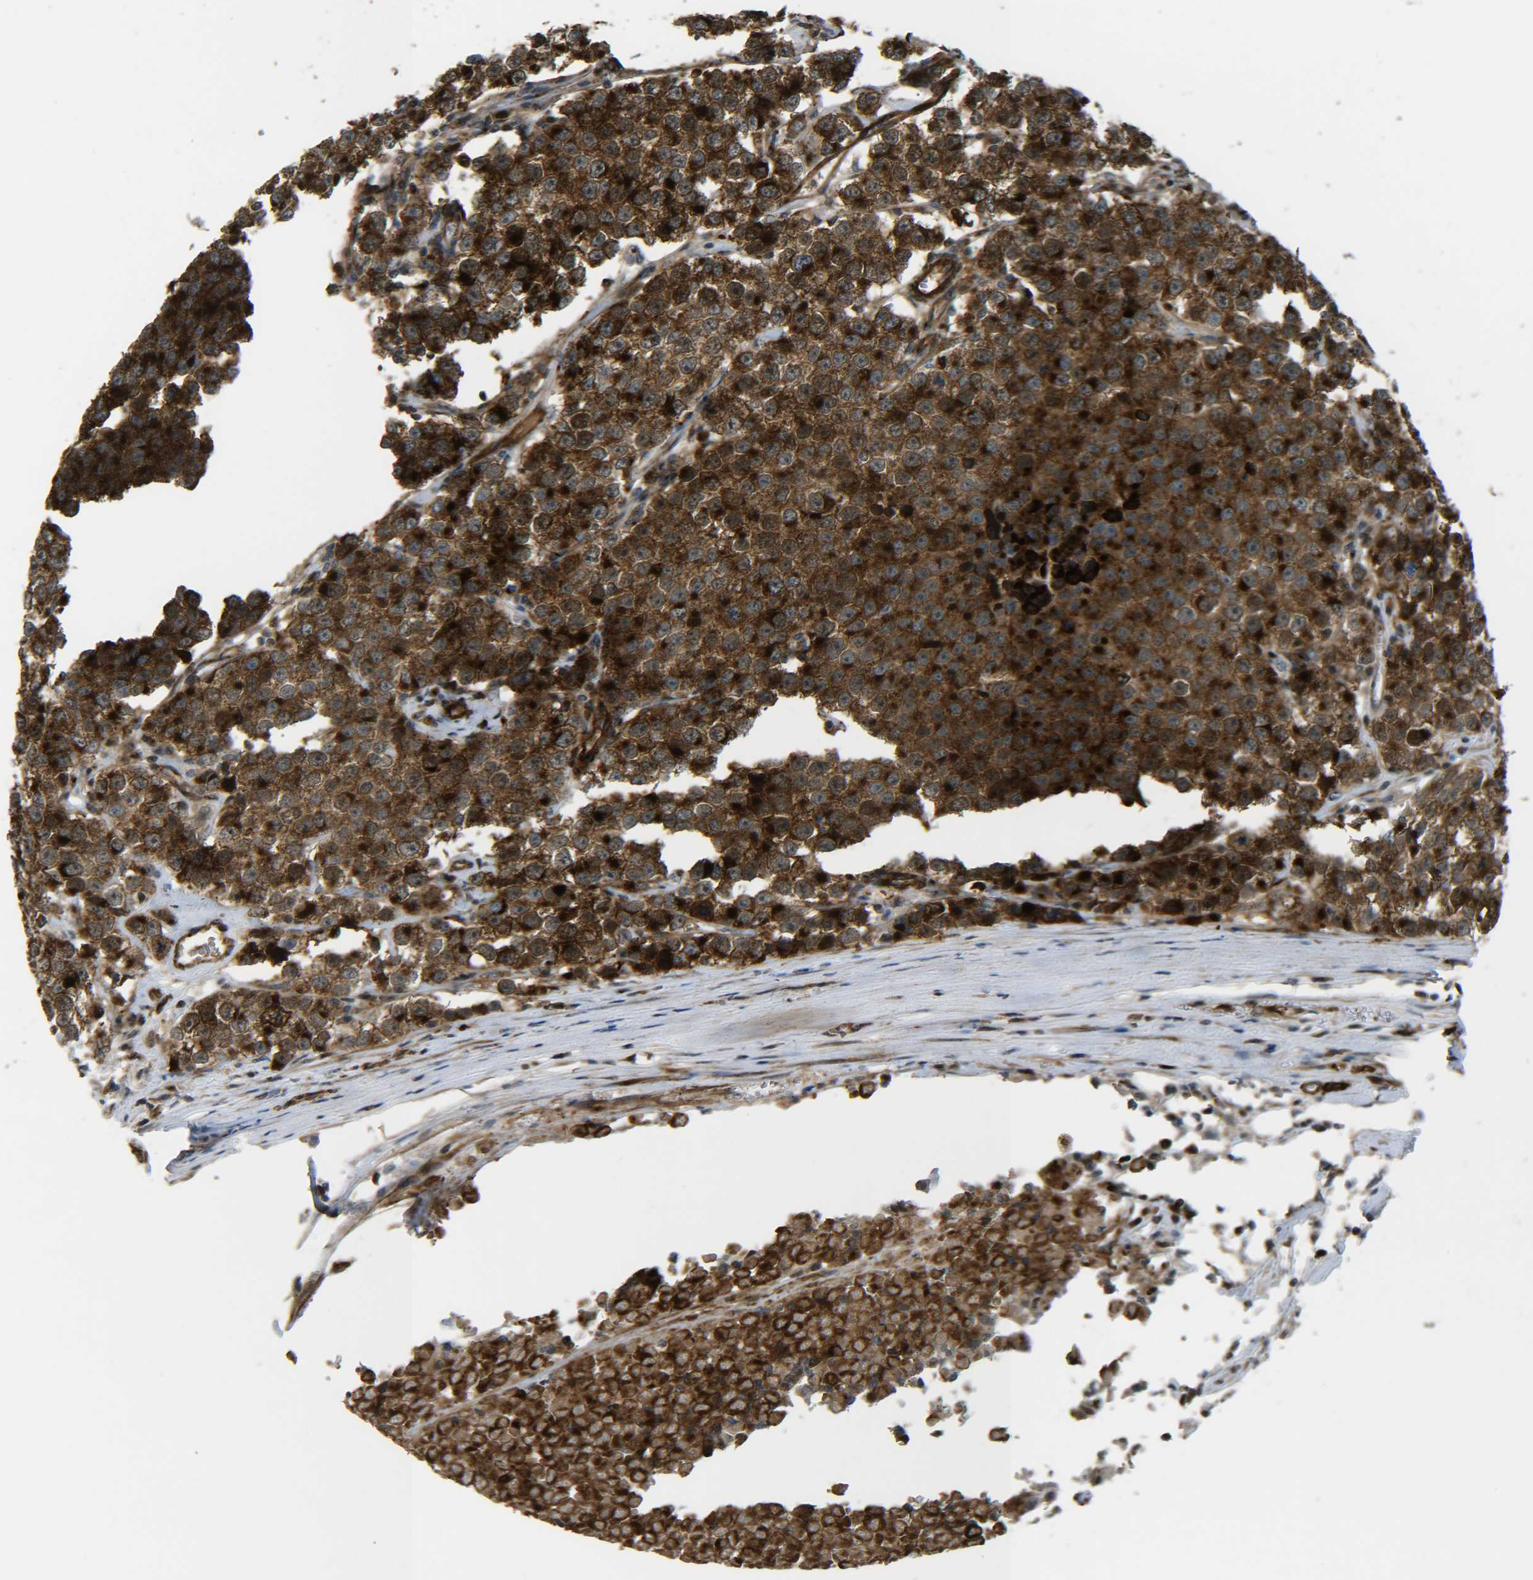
{"staining": {"intensity": "strong", "quantity": ">75%", "location": "cytoplasmic/membranous"}, "tissue": "testis cancer", "cell_type": "Tumor cells", "image_type": "cancer", "snomed": [{"axis": "morphology", "description": "Seminoma, NOS"}, {"axis": "morphology", "description": "Carcinoma, Embryonal, NOS"}, {"axis": "topography", "description": "Testis"}], "caption": "IHC micrograph of seminoma (testis) stained for a protein (brown), which exhibits high levels of strong cytoplasmic/membranous expression in about >75% of tumor cells.", "gene": "ECE1", "patient": {"sex": "male", "age": 52}}